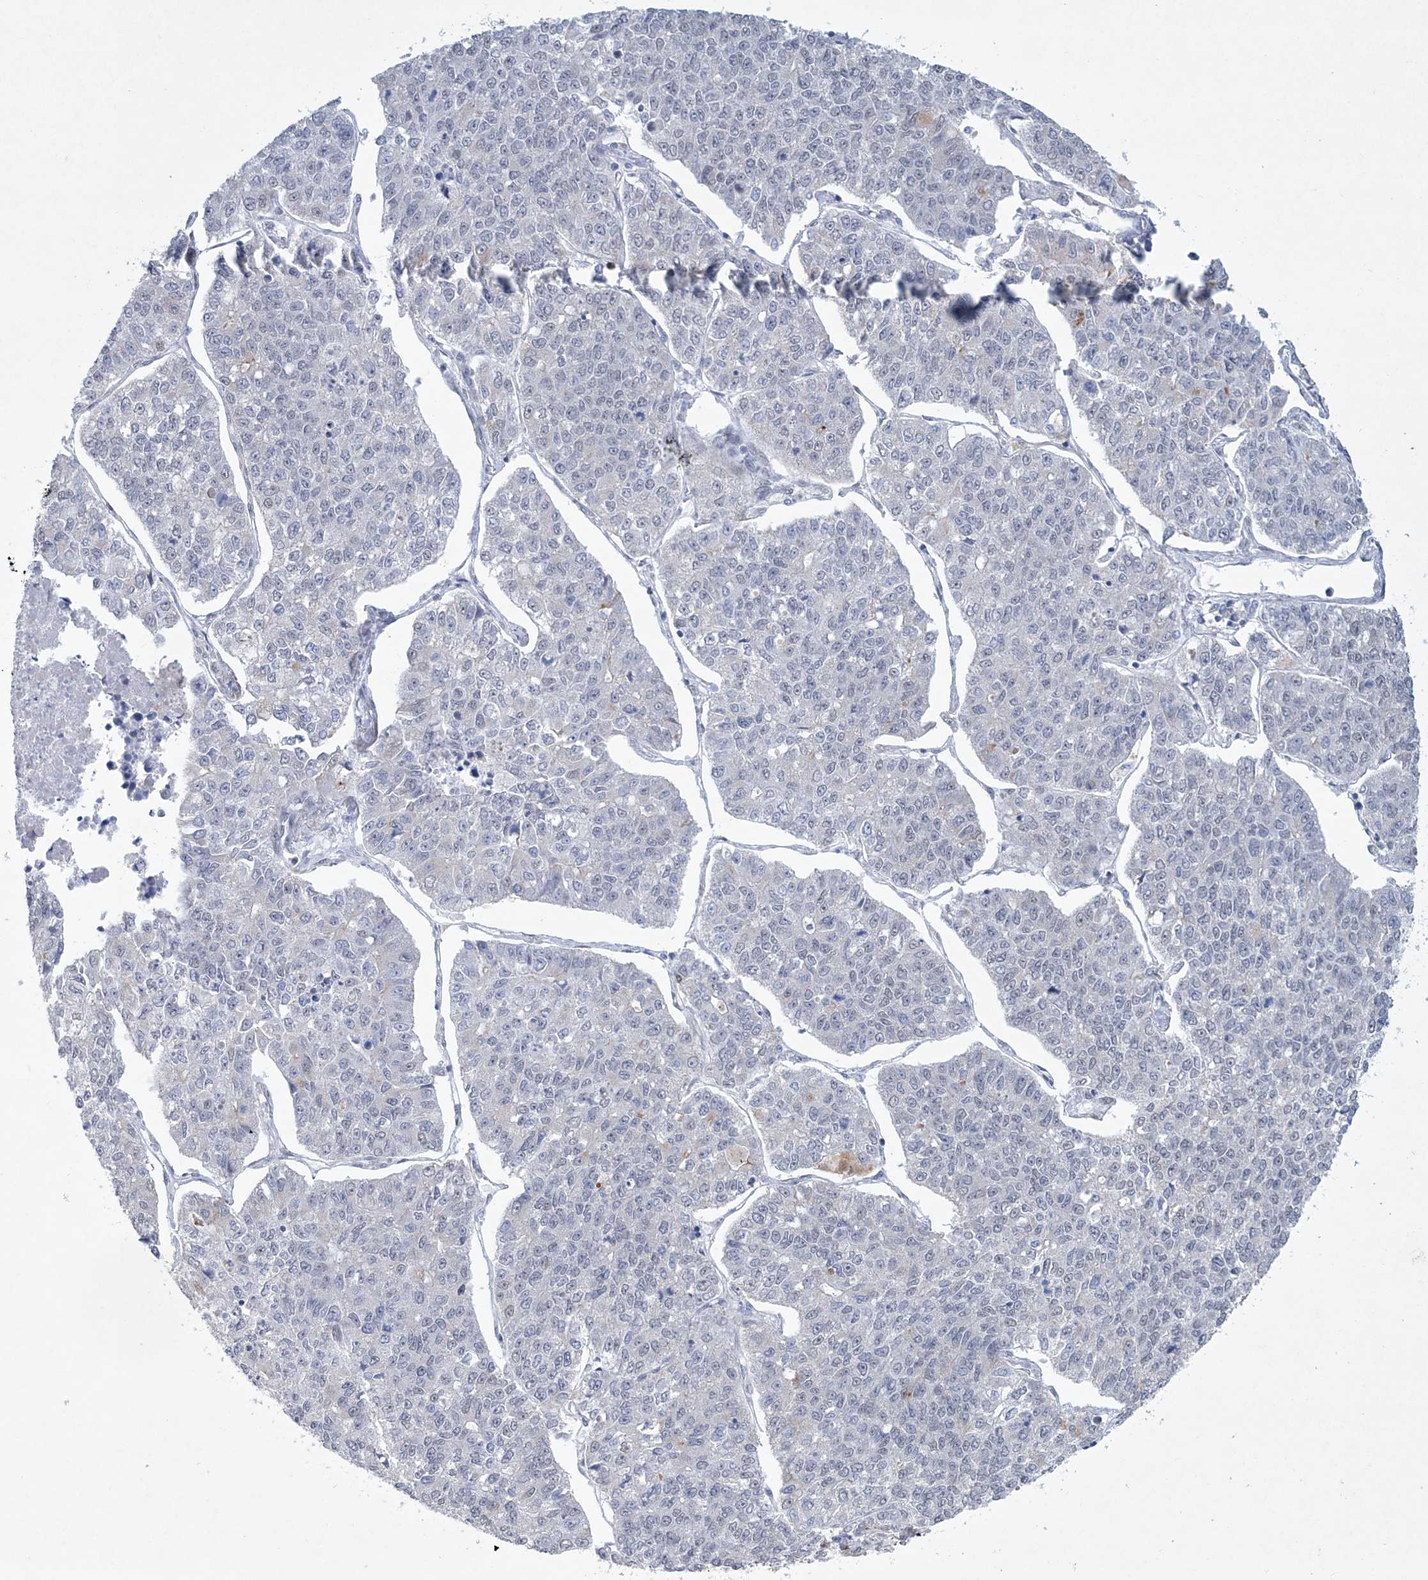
{"staining": {"intensity": "negative", "quantity": "none", "location": "none"}, "tissue": "lung cancer", "cell_type": "Tumor cells", "image_type": "cancer", "snomed": [{"axis": "morphology", "description": "Adenocarcinoma, NOS"}, {"axis": "topography", "description": "Lung"}], "caption": "Tumor cells show no significant positivity in lung cancer (adenocarcinoma). (DAB (3,3'-diaminobenzidine) IHC visualized using brightfield microscopy, high magnification).", "gene": "CES4A", "patient": {"sex": "male", "age": 49}}